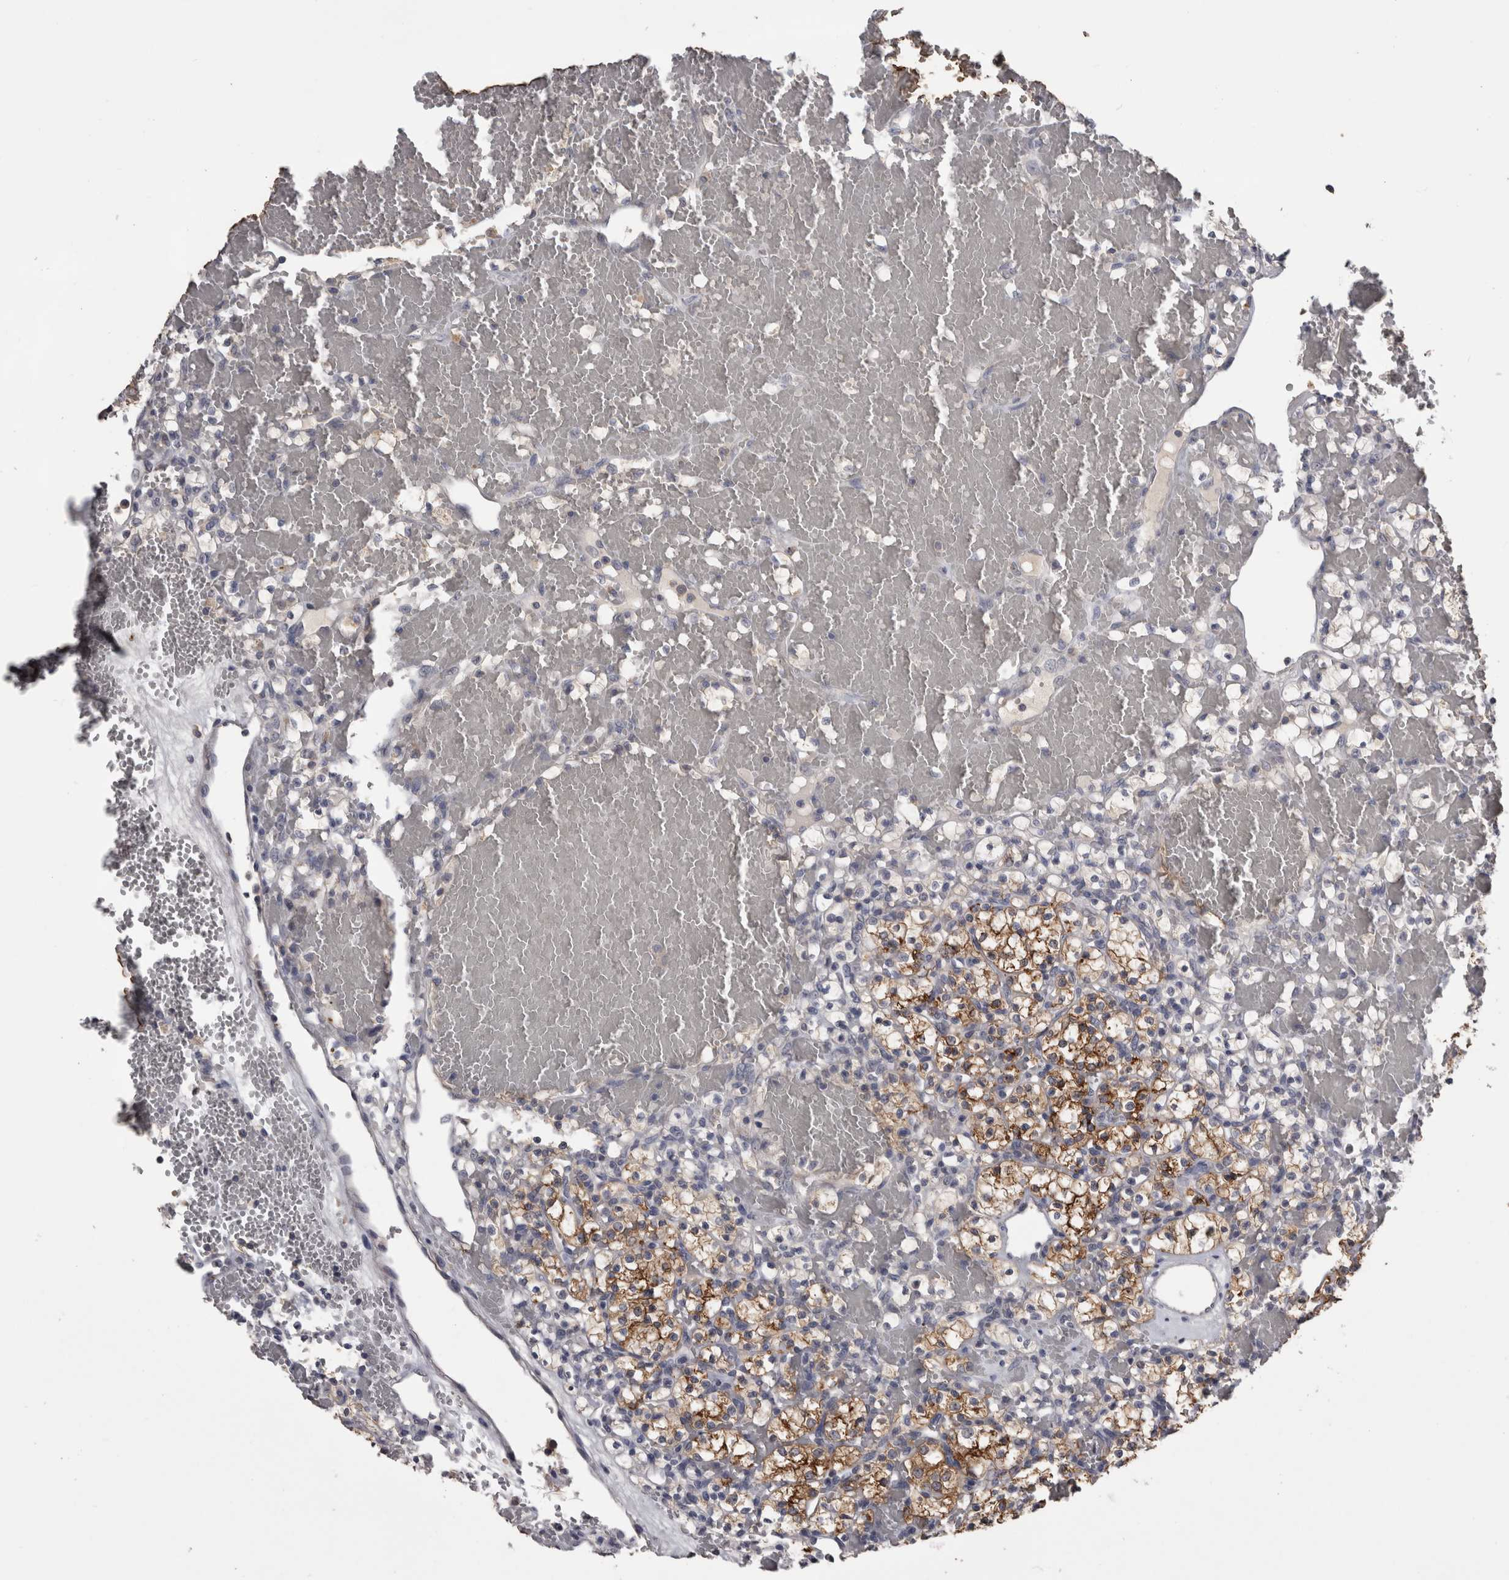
{"staining": {"intensity": "moderate", "quantity": ">75%", "location": "cytoplasmic/membranous"}, "tissue": "renal cancer", "cell_type": "Tumor cells", "image_type": "cancer", "snomed": [{"axis": "morphology", "description": "Adenocarcinoma, NOS"}, {"axis": "topography", "description": "Kidney"}], "caption": "Renal cancer (adenocarcinoma) stained with immunohistochemistry (IHC) exhibits moderate cytoplasmic/membranous staining in about >75% of tumor cells.", "gene": "ANXA13", "patient": {"sex": "female", "age": 60}}